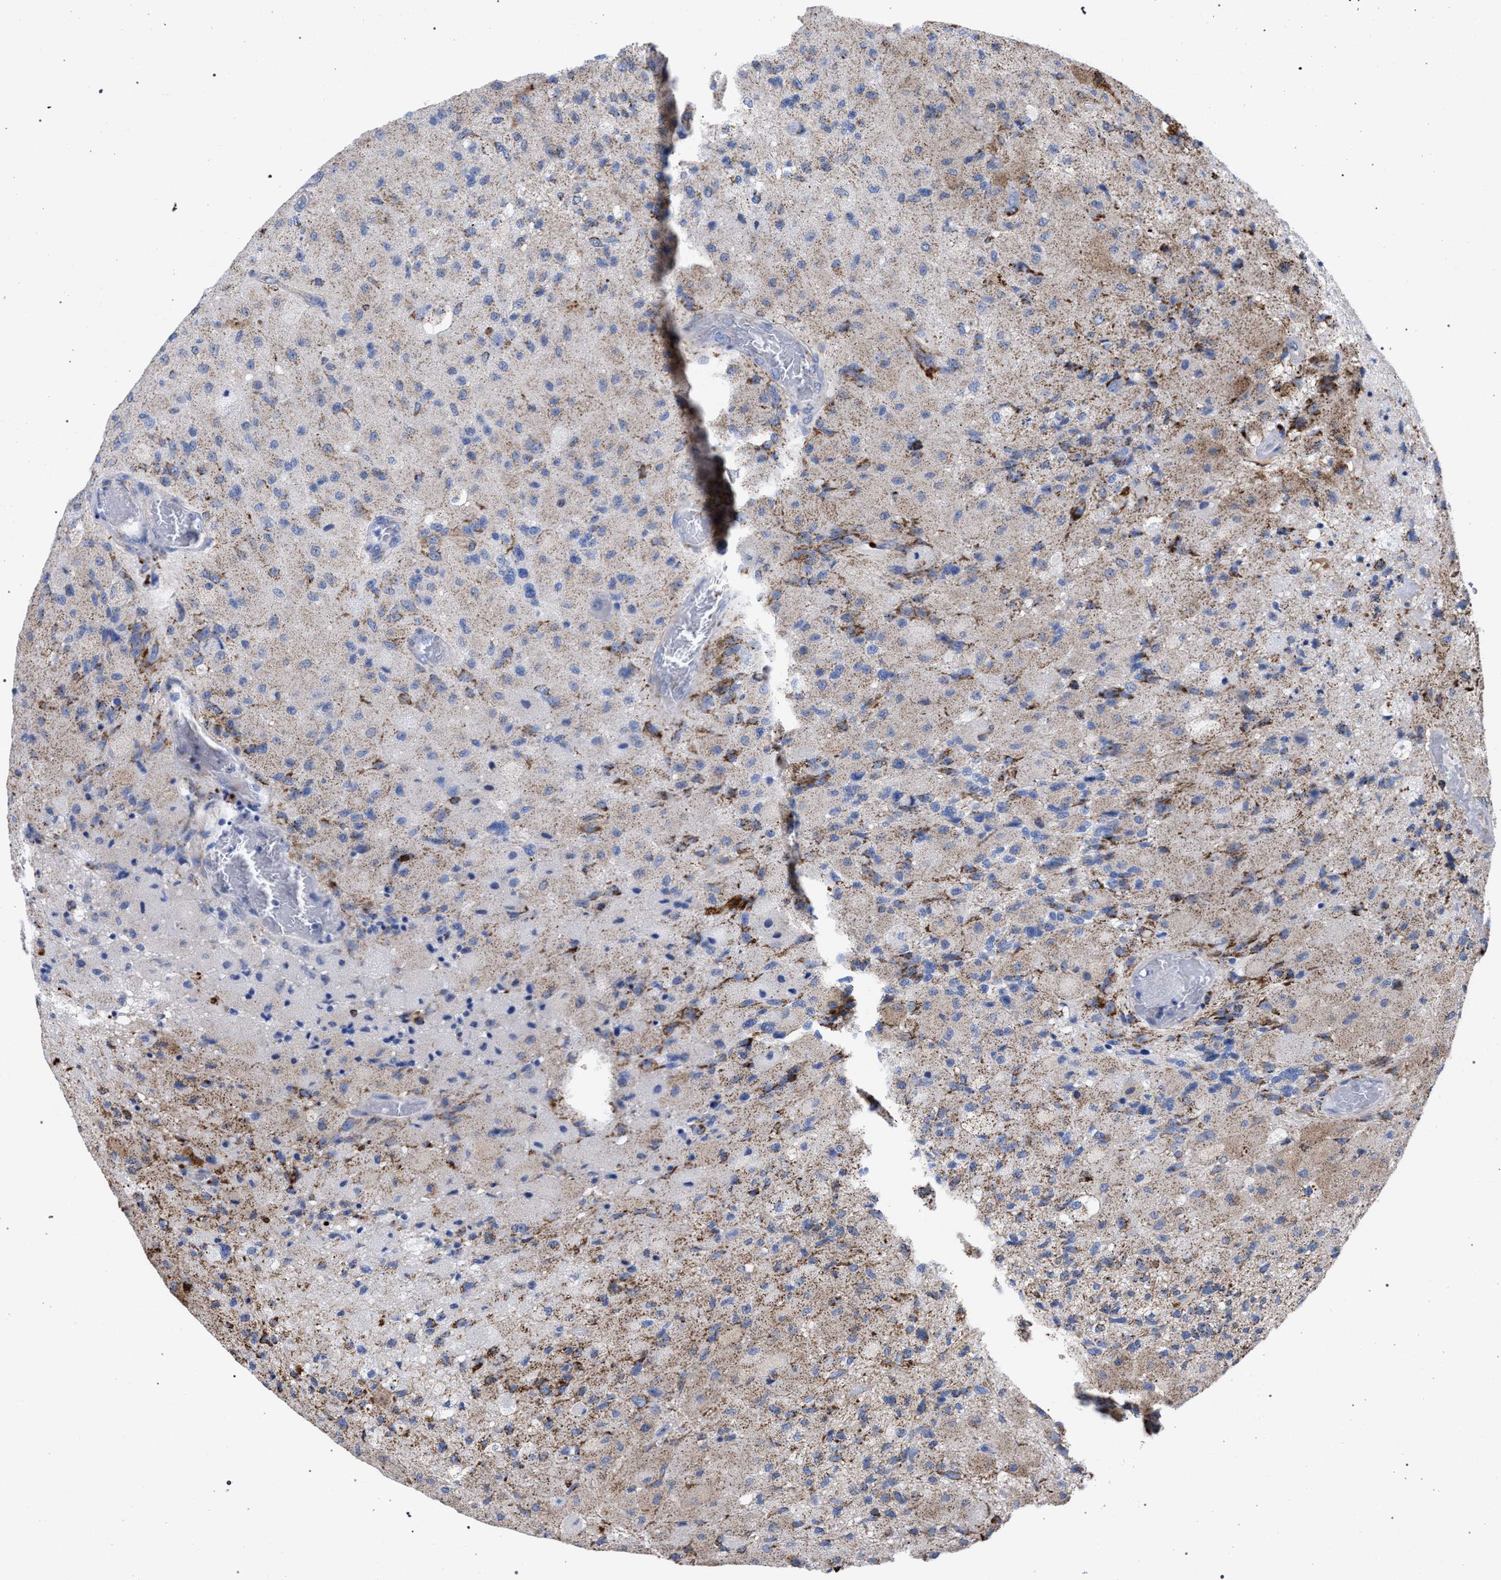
{"staining": {"intensity": "moderate", "quantity": "<25%", "location": "cytoplasmic/membranous"}, "tissue": "glioma", "cell_type": "Tumor cells", "image_type": "cancer", "snomed": [{"axis": "morphology", "description": "Normal tissue, NOS"}, {"axis": "morphology", "description": "Glioma, malignant, High grade"}, {"axis": "topography", "description": "Cerebral cortex"}], "caption": "Immunohistochemical staining of human malignant glioma (high-grade) reveals low levels of moderate cytoplasmic/membranous staining in about <25% of tumor cells.", "gene": "ACADS", "patient": {"sex": "male", "age": 77}}